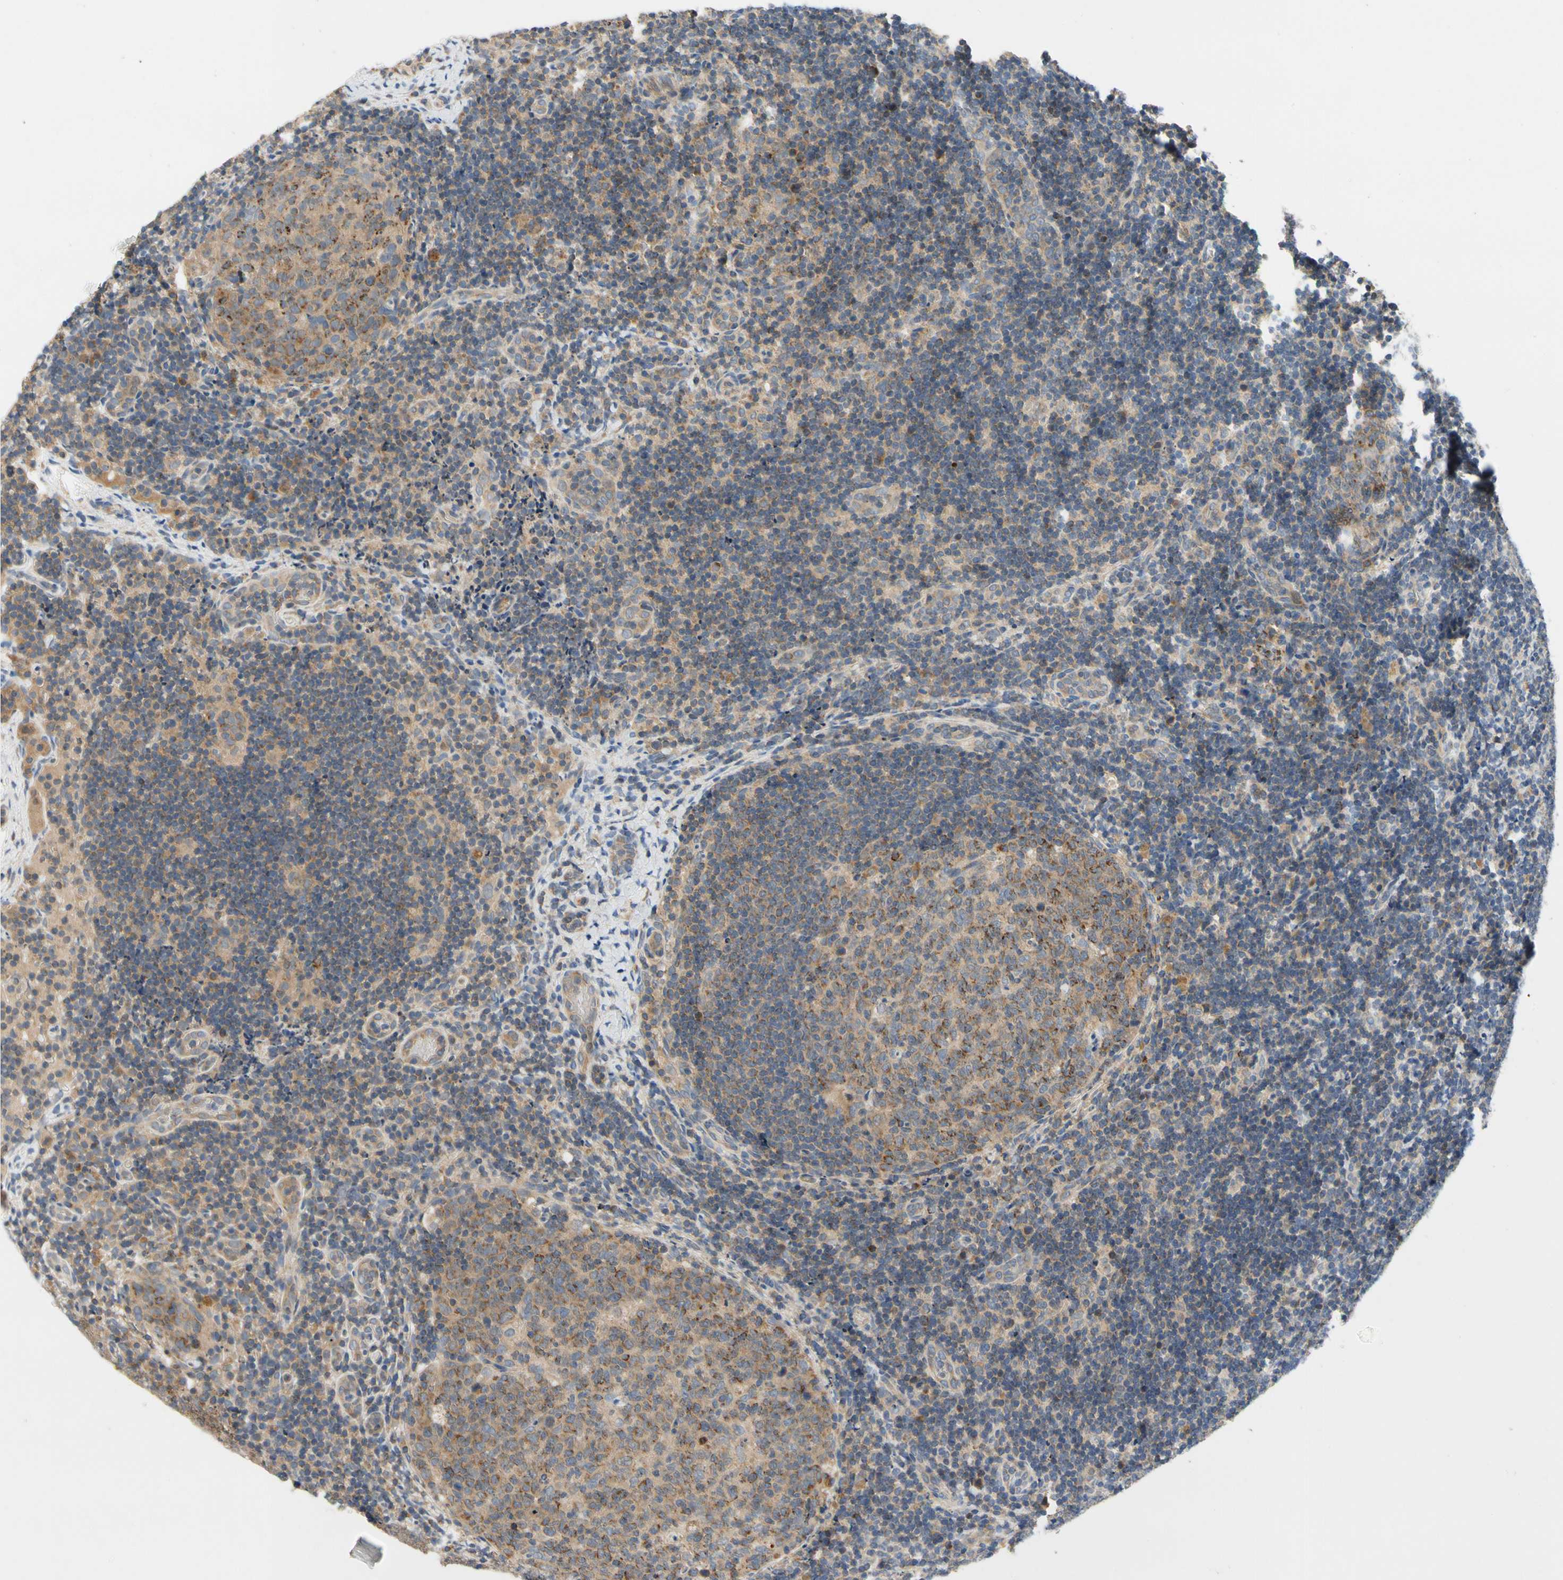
{"staining": {"intensity": "moderate", "quantity": ">75%", "location": "cytoplasmic/membranous"}, "tissue": "lymph node", "cell_type": "Germinal center cells", "image_type": "normal", "snomed": [{"axis": "morphology", "description": "Normal tissue, NOS"}, {"axis": "topography", "description": "Lymph node"}], "caption": "There is medium levels of moderate cytoplasmic/membranous staining in germinal center cells of unremarkable lymph node, as demonstrated by immunohistochemical staining (brown color).", "gene": "KLHDC8B", "patient": {"sex": "female", "age": 14}}